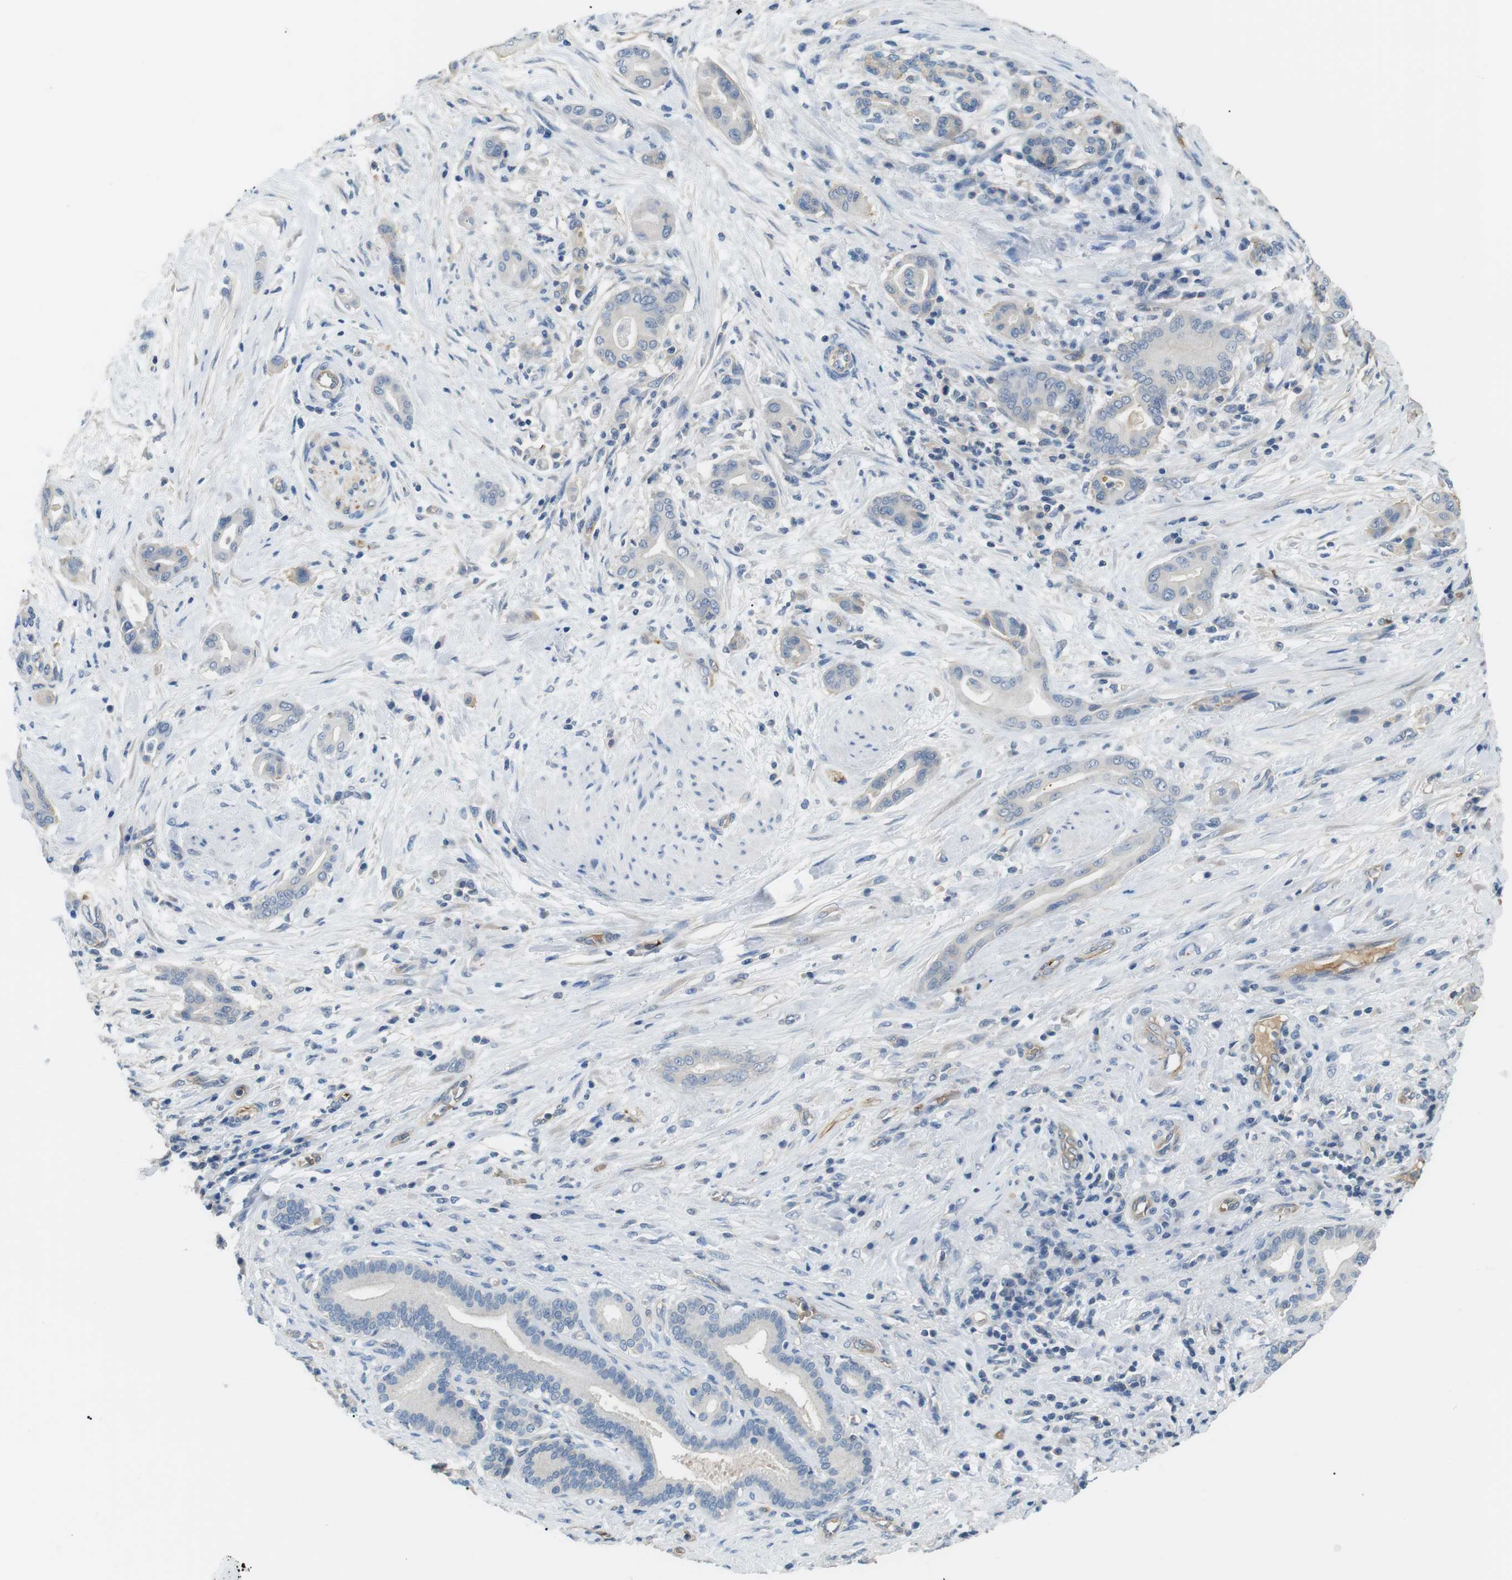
{"staining": {"intensity": "negative", "quantity": "none", "location": "none"}, "tissue": "pancreatic cancer", "cell_type": "Tumor cells", "image_type": "cancer", "snomed": [{"axis": "morphology", "description": "Normal tissue, NOS"}, {"axis": "morphology", "description": "Adenocarcinoma, NOS"}, {"axis": "topography", "description": "Pancreas"}], "caption": "Protein analysis of pancreatic adenocarcinoma reveals no significant positivity in tumor cells.", "gene": "ADCY10", "patient": {"sex": "male", "age": 63}}